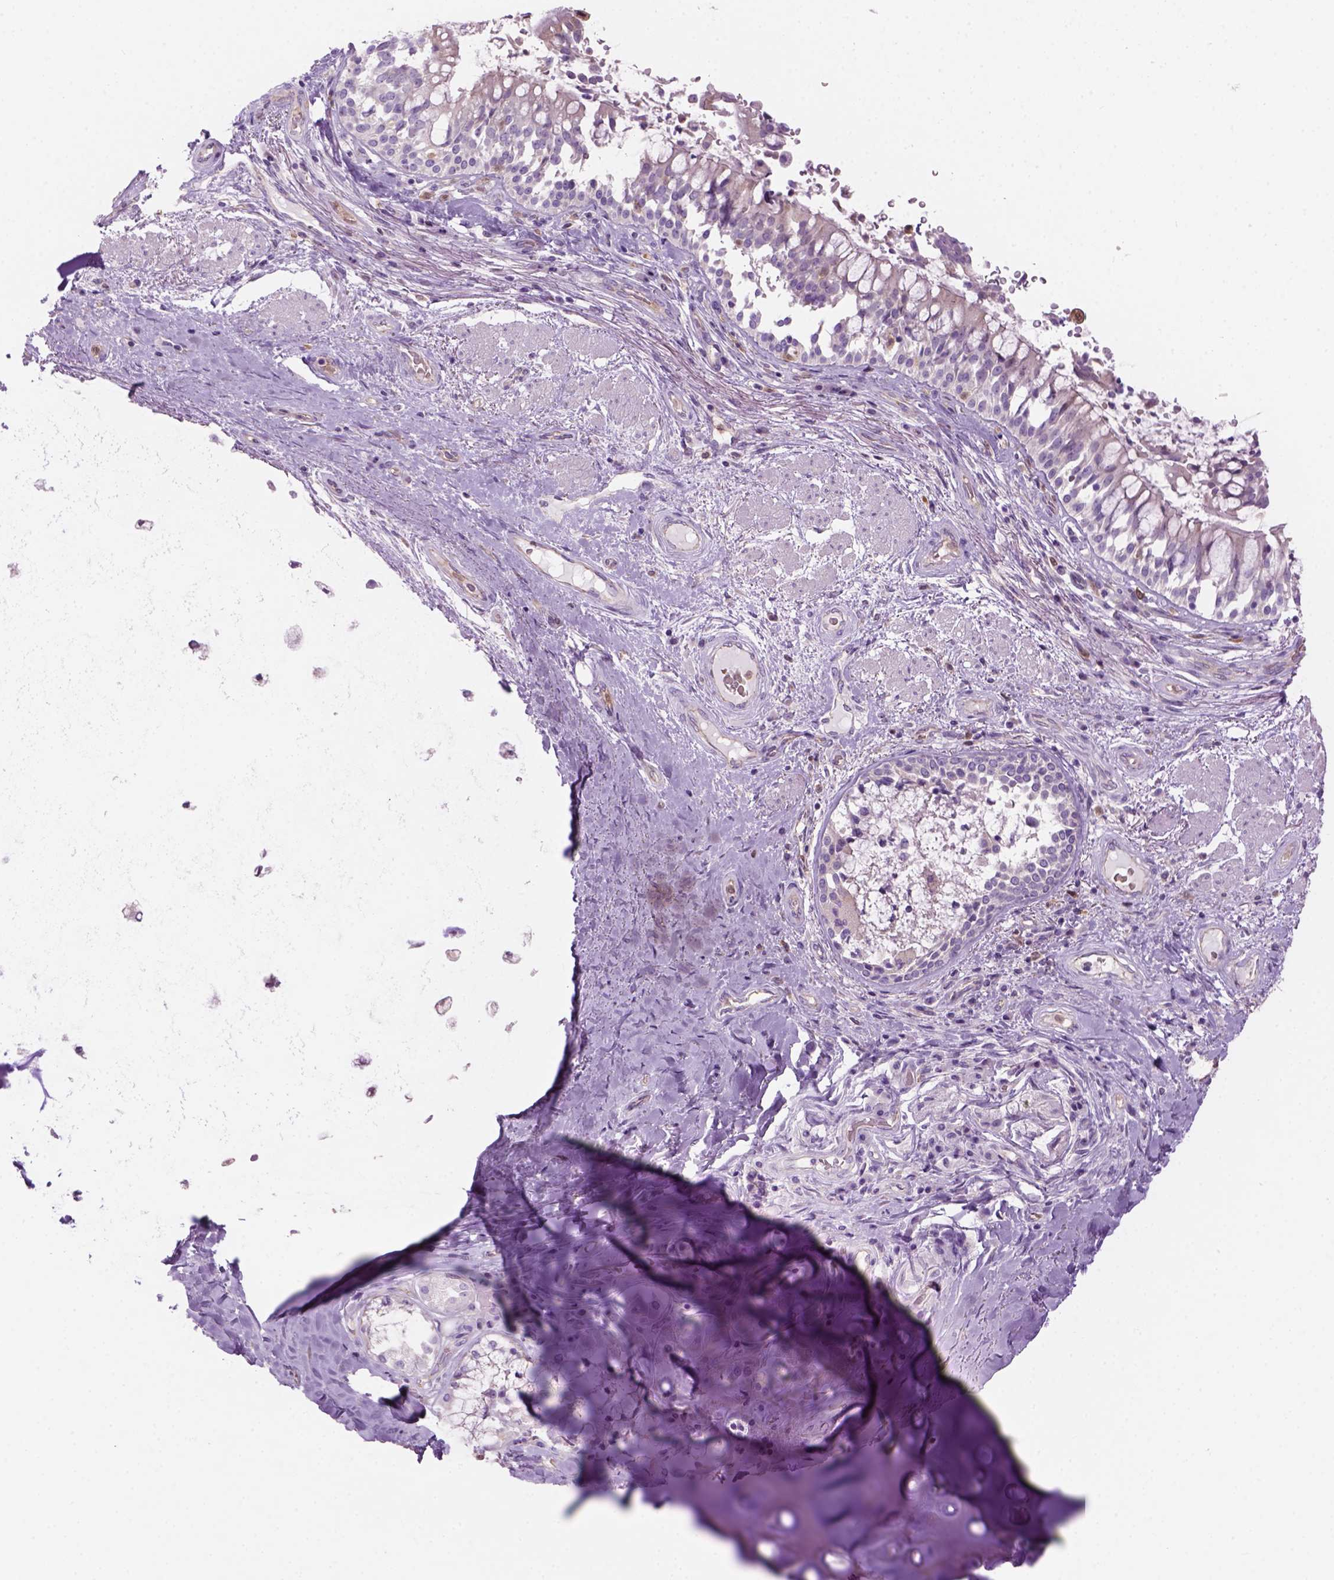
{"staining": {"intensity": "negative", "quantity": "none", "location": "none"}, "tissue": "soft tissue", "cell_type": "Chondrocytes", "image_type": "normal", "snomed": [{"axis": "morphology", "description": "Normal tissue, NOS"}, {"axis": "topography", "description": "Cartilage tissue"}, {"axis": "topography", "description": "Bronchus"}], "caption": "Immunohistochemical staining of normal soft tissue reveals no significant positivity in chondrocytes.", "gene": "CD84", "patient": {"sex": "male", "age": 64}}